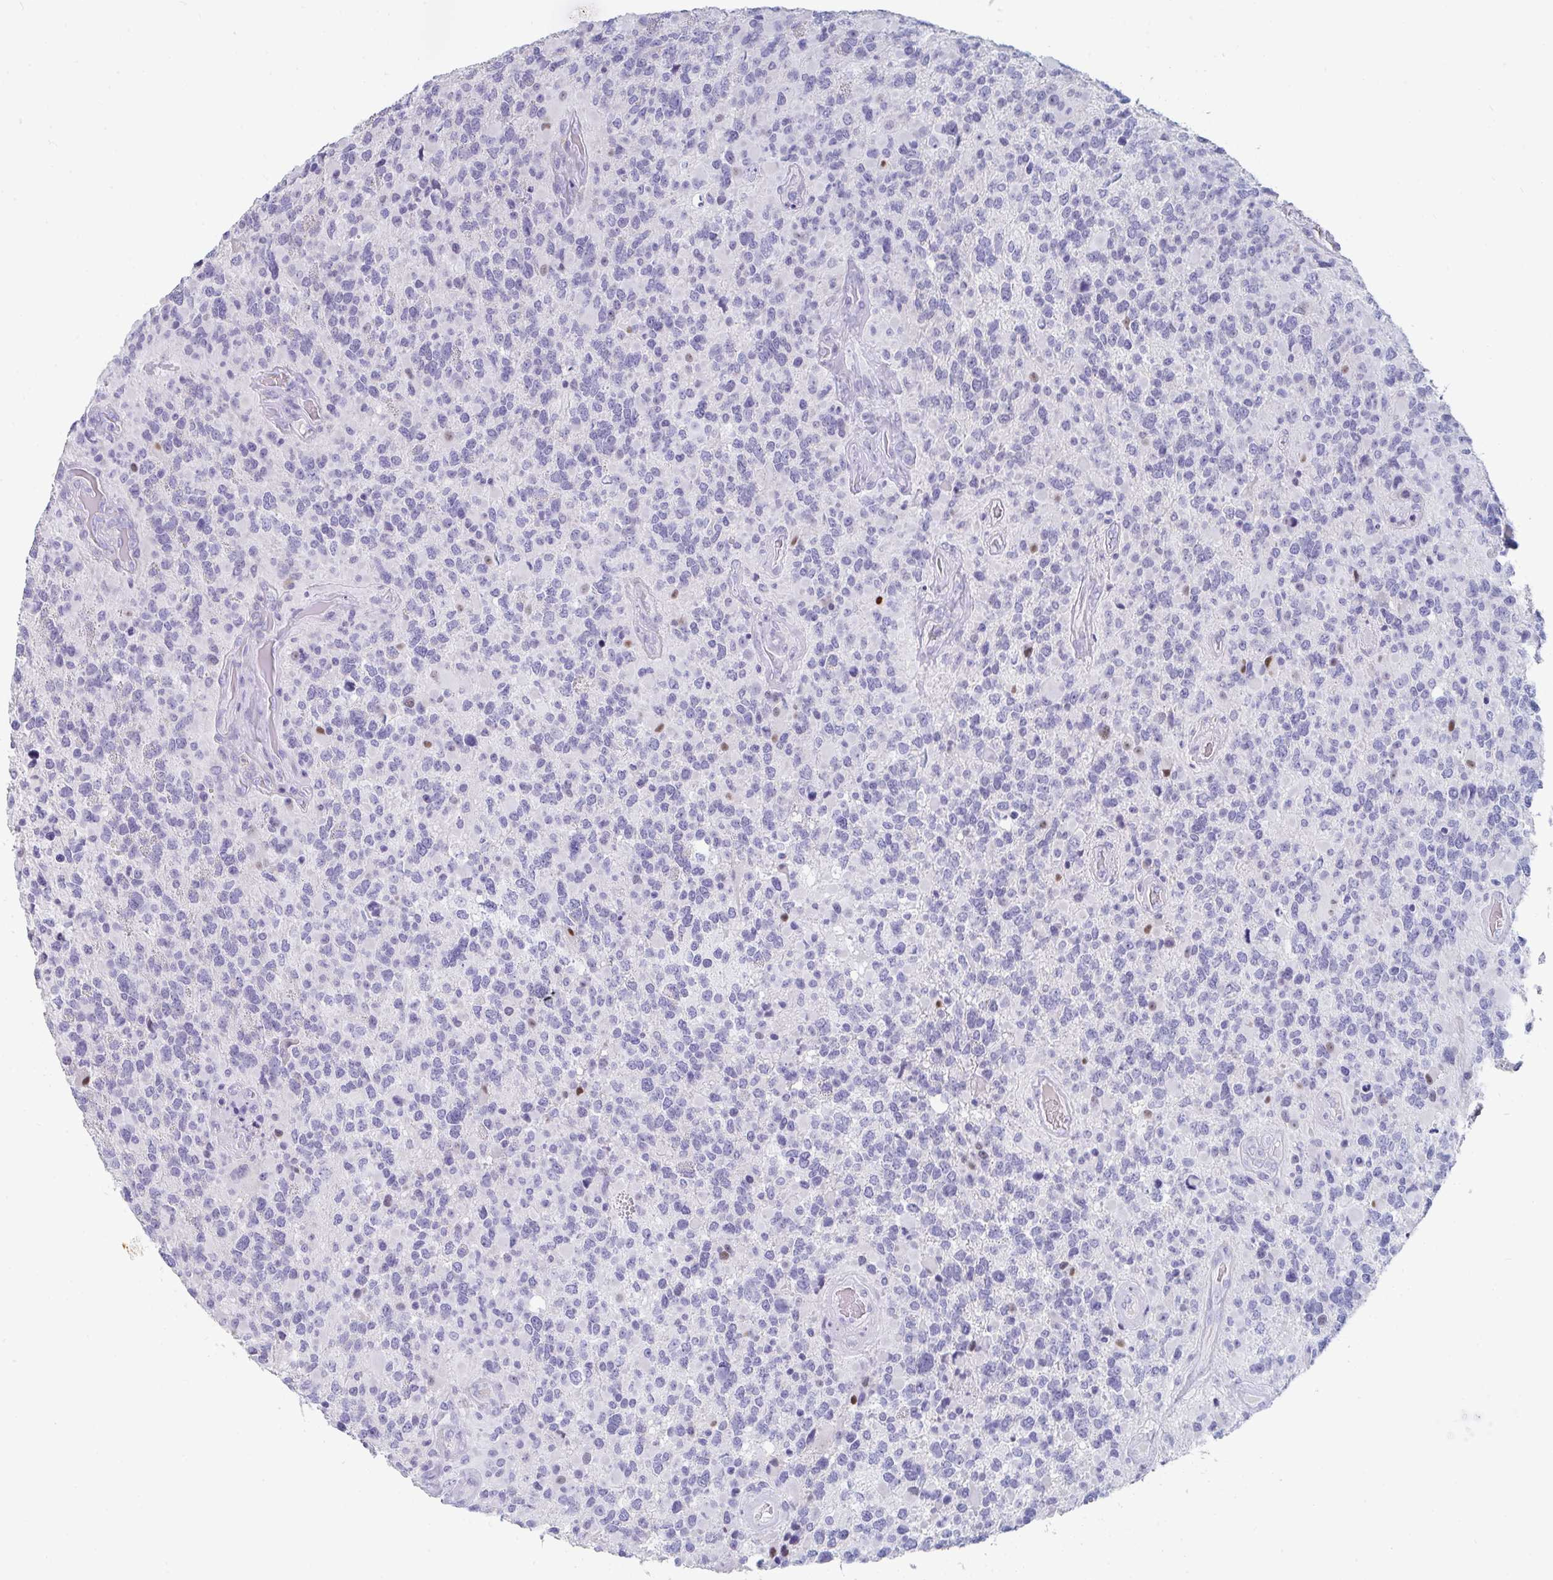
{"staining": {"intensity": "negative", "quantity": "none", "location": "none"}, "tissue": "glioma", "cell_type": "Tumor cells", "image_type": "cancer", "snomed": [{"axis": "morphology", "description": "Glioma, malignant, High grade"}, {"axis": "topography", "description": "Brain"}], "caption": "High magnification brightfield microscopy of malignant glioma (high-grade) stained with DAB (brown) and counterstained with hematoxylin (blue): tumor cells show no significant expression.", "gene": "RUBCN", "patient": {"sex": "female", "age": 40}}